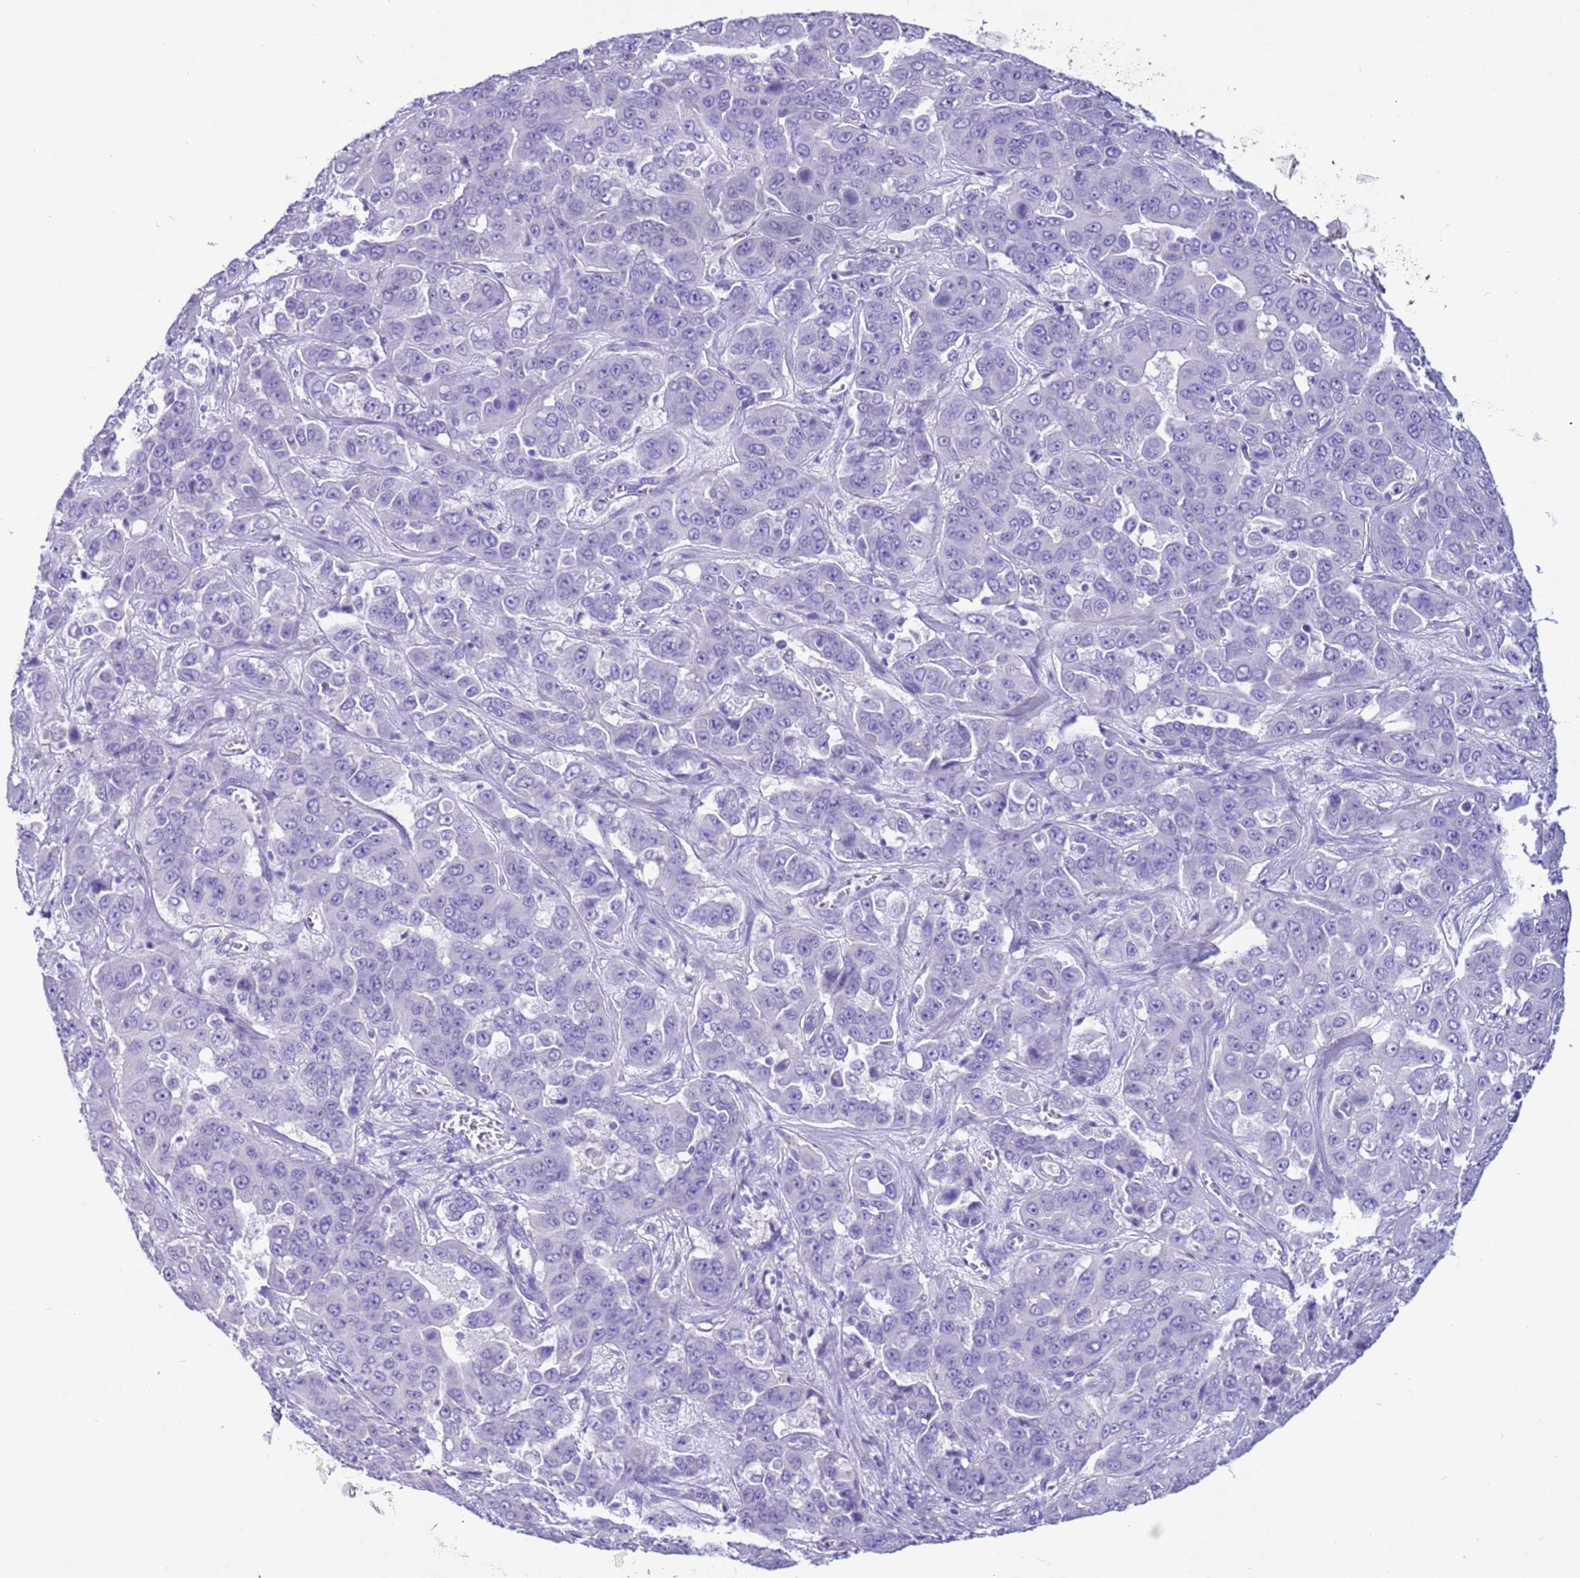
{"staining": {"intensity": "negative", "quantity": "none", "location": "none"}, "tissue": "liver cancer", "cell_type": "Tumor cells", "image_type": "cancer", "snomed": [{"axis": "morphology", "description": "Cholangiocarcinoma"}, {"axis": "topography", "description": "Liver"}], "caption": "This histopathology image is of liver cholangiocarcinoma stained with IHC to label a protein in brown with the nuclei are counter-stained blue. There is no positivity in tumor cells.", "gene": "CPB1", "patient": {"sex": "female", "age": 52}}